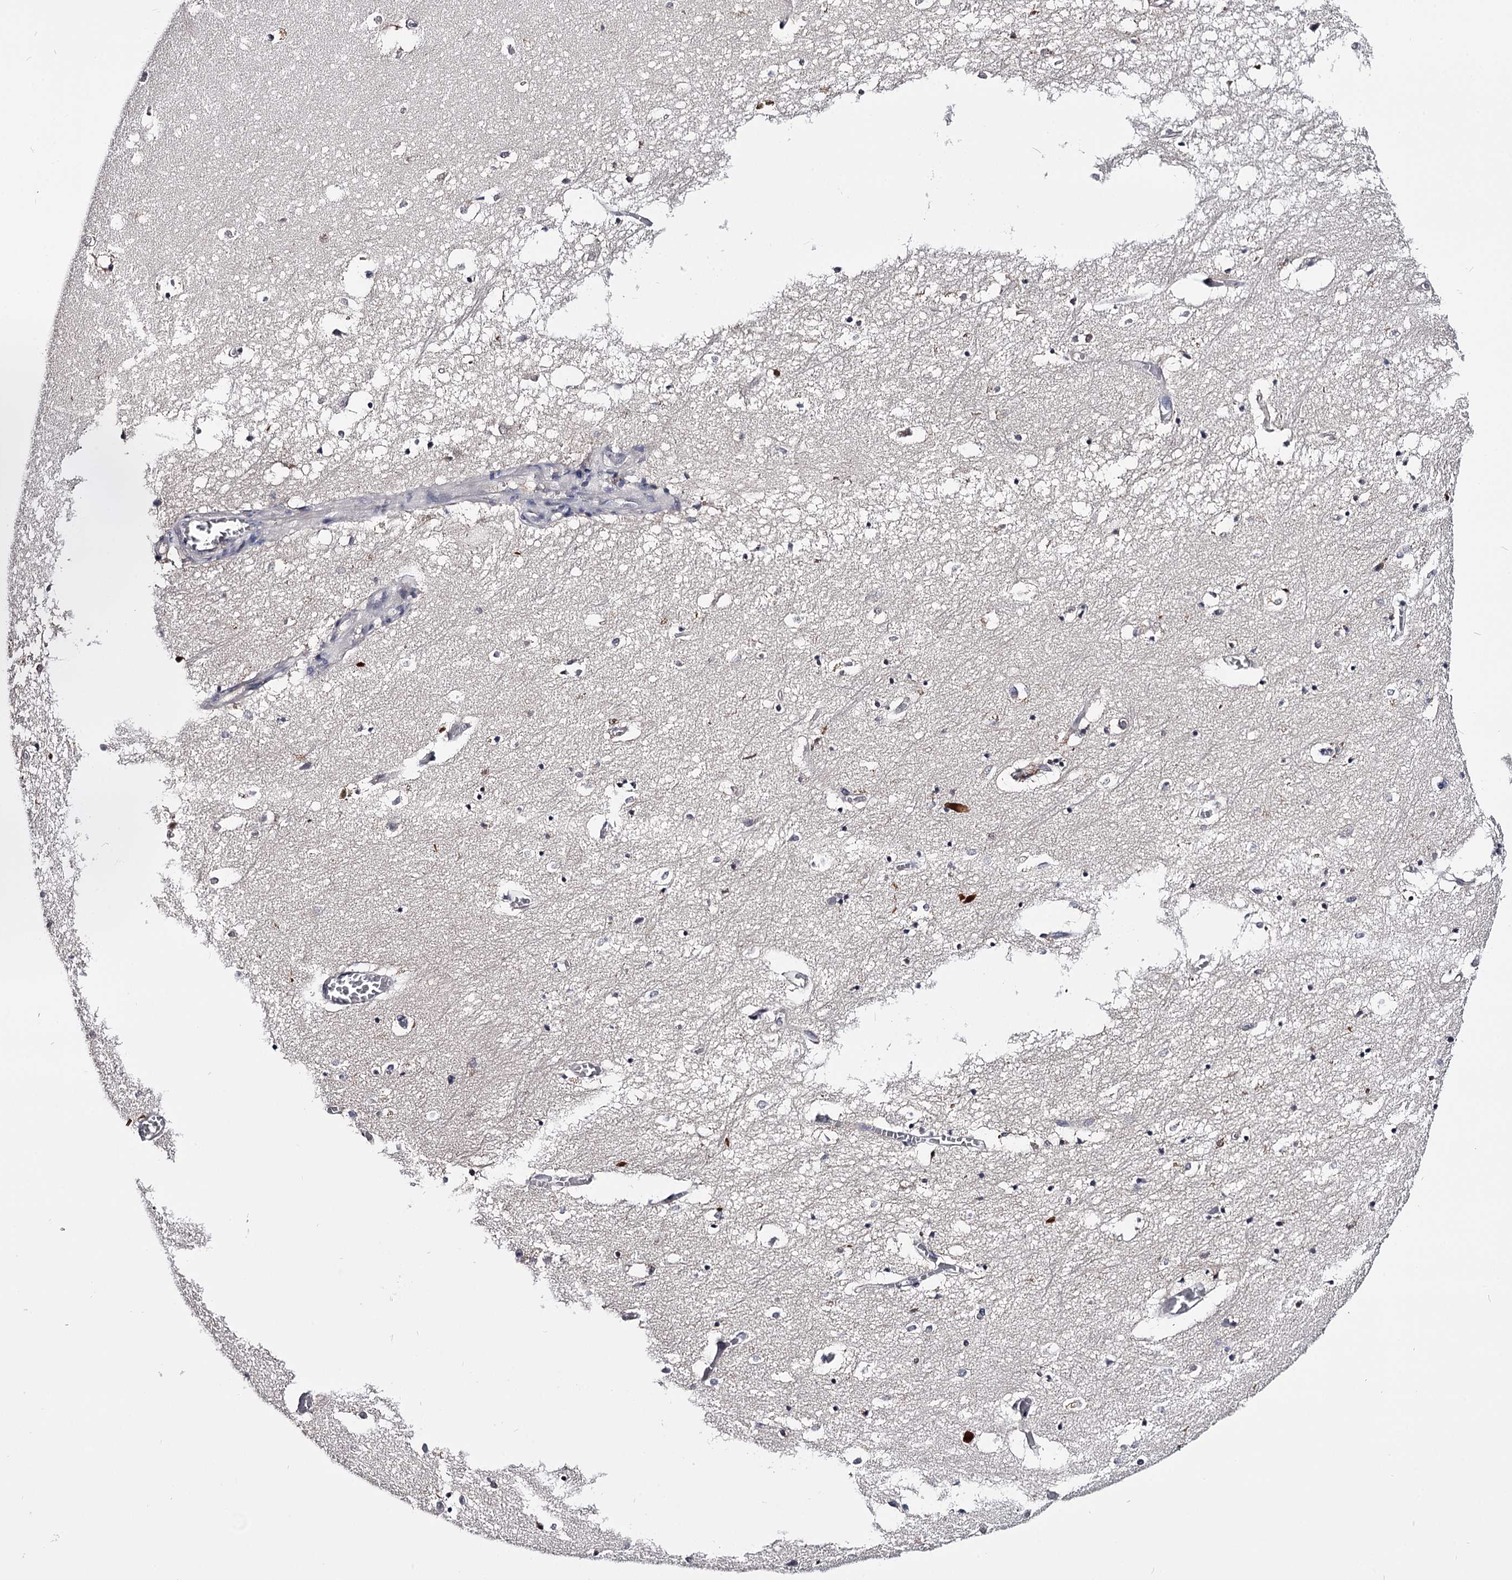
{"staining": {"intensity": "negative", "quantity": "none", "location": "none"}, "tissue": "hippocampus", "cell_type": "Glial cells", "image_type": "normal", "snomed": [{"axis": "morphology", "description": "Normal tissue, NOS"}, {"axis": "topography", "description": "Hippocampus"}], "caption": "Immunohistochemical staining of normal hippocampus reveals no significant expression in glial cells. (DAB (3,3'-diaminobenzidine) immunohistochemistry, high magnification).", "gene": "GSTO1", "patient": {"sex": "female", "age": 64}}